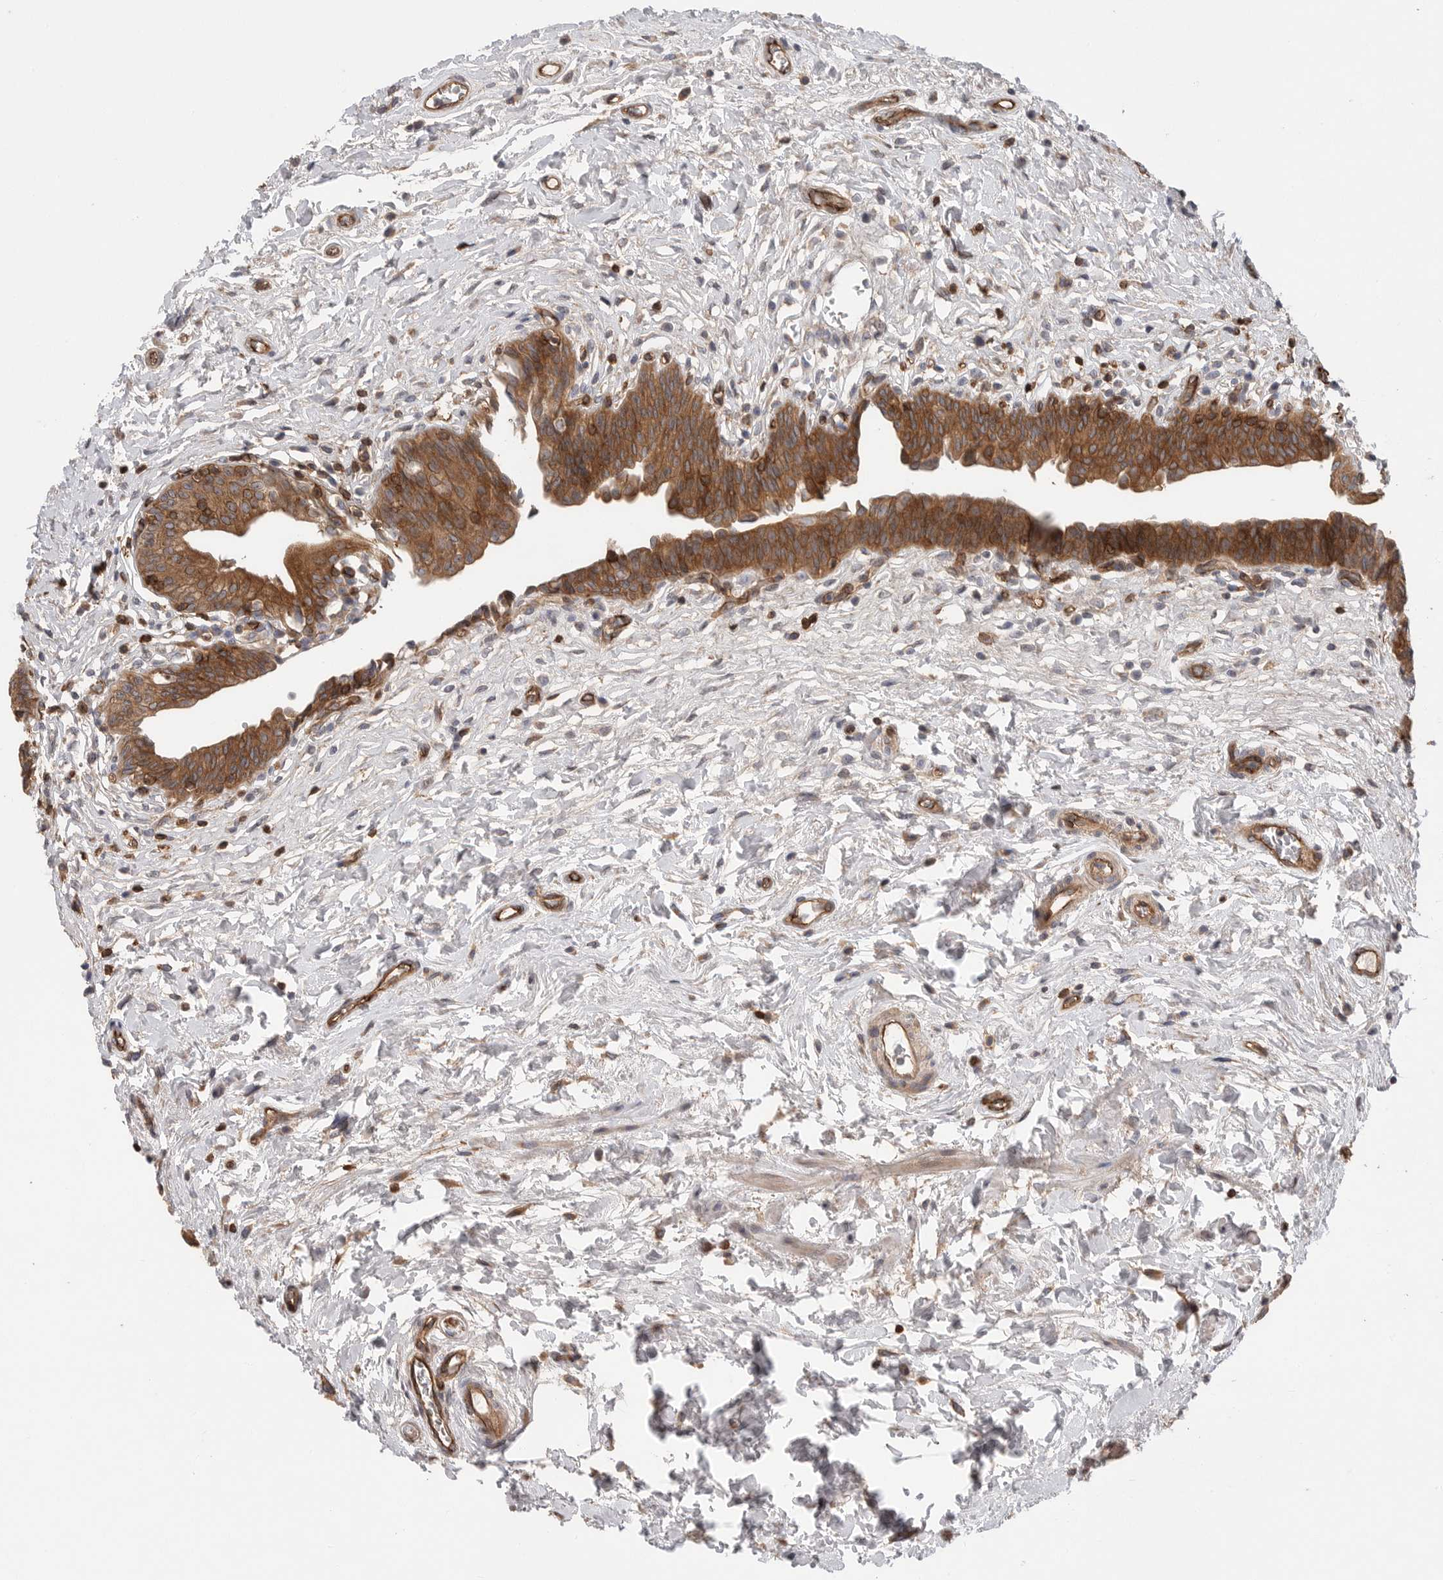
{"staining": {"intensity": "moderate", "quantity": ">75%", "location": "cytoplasmic/membranous"}, "tissue": "urinary bladder", "cell_type": "Urothelial cells", "image_type": "normal", "snomed": [{"axis": "morphology", "description": "Normal tissue, NOS"}, {"axis": "topography", "description": "Urinary bladder"}], "caption": "Immunohistochemistry (IHC) micrograph of unremarkable urinary bladder: urinary bladder stained using IHC displays medium levels of moderate protein expression localized specifically in the cytoplasmic/membranous of urothelial cells, appearing as a cytoplasmic/membranous brown color.", "gene": "PRKCH", "patient": {"sex": "male", "age": 83}}